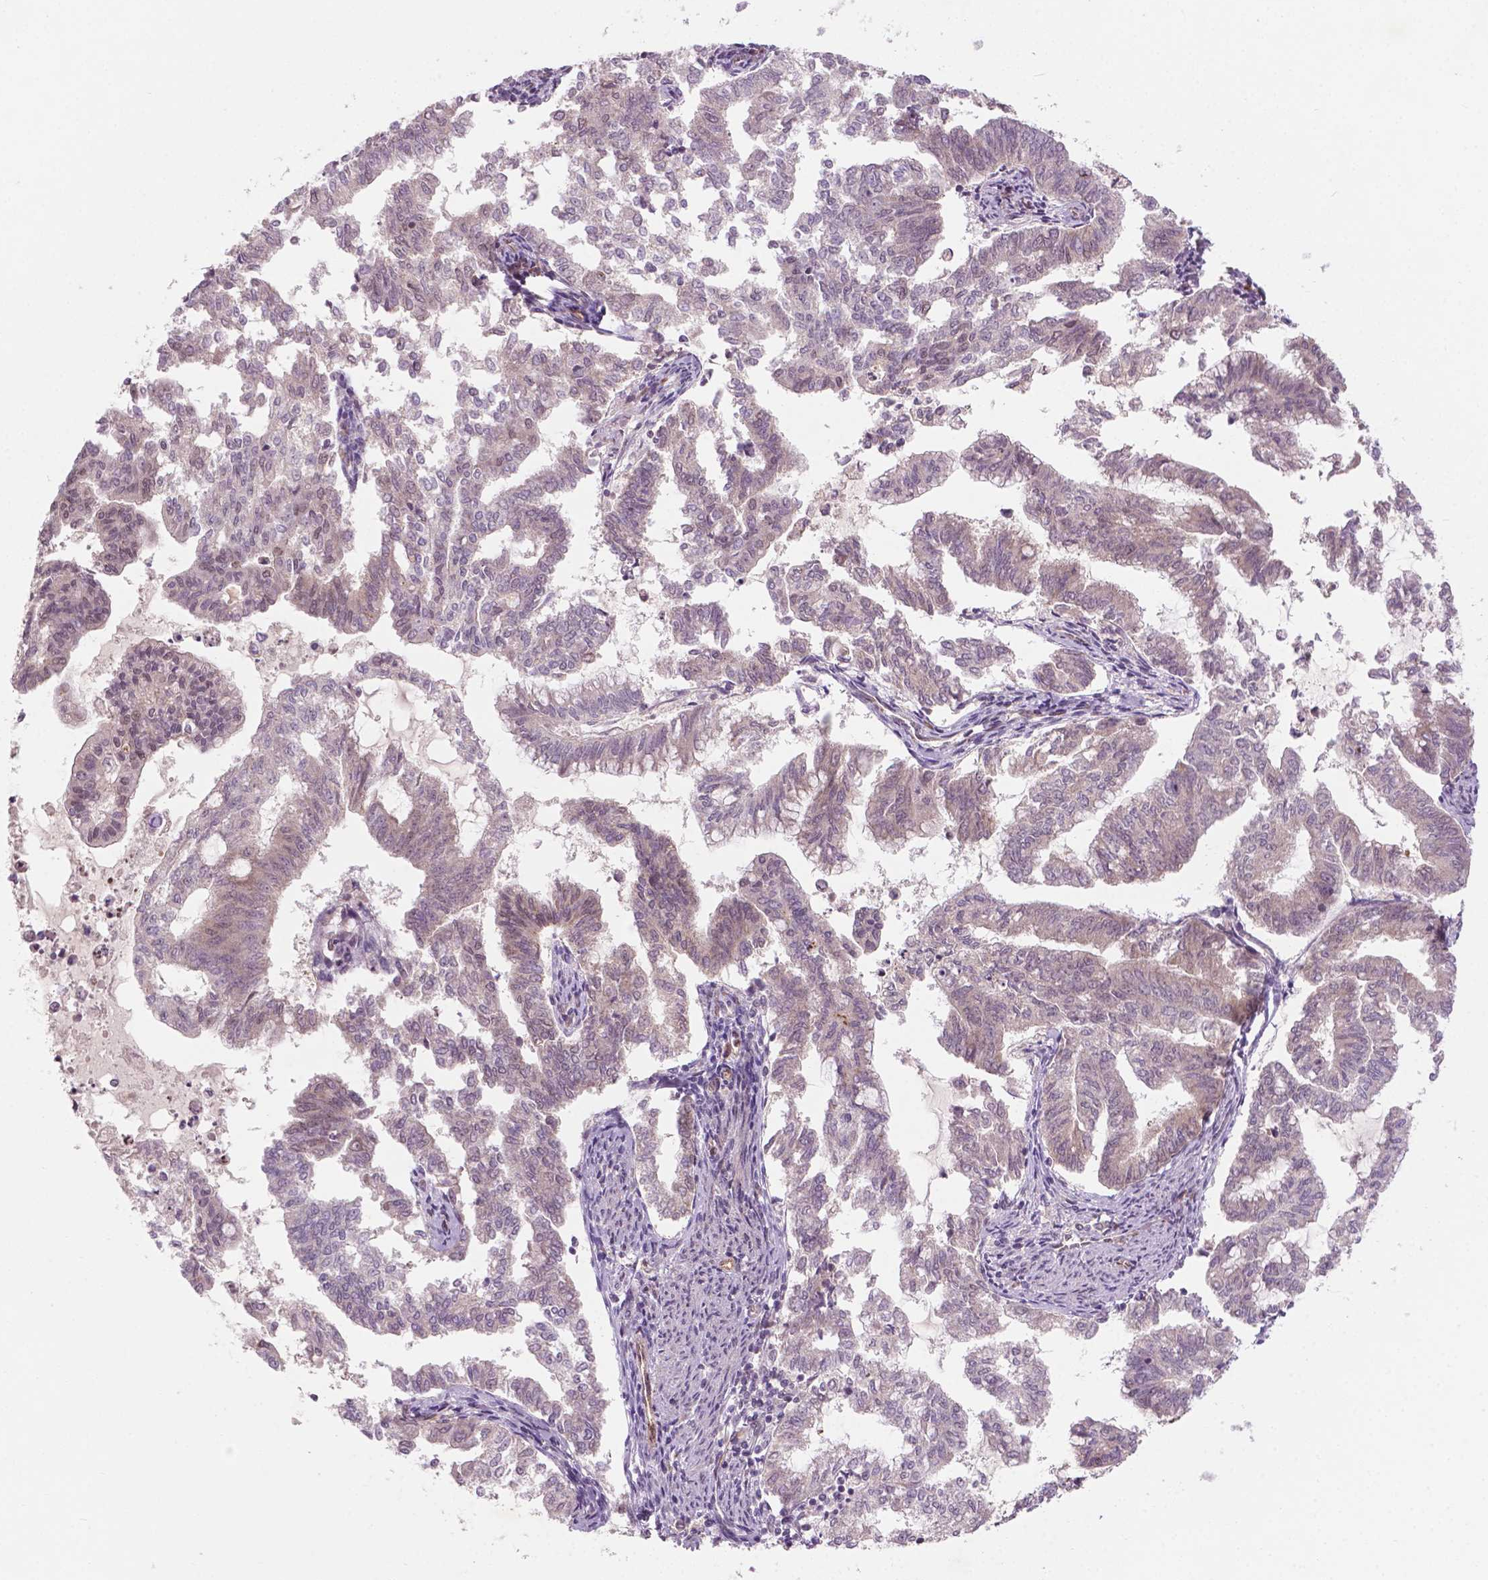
{"staining": {"intensity": "negative", "quantity": "none", "location": "none"}, "tissue": "endometrial cancer", "cell_type": "Tumor cells", "image_type": "cancer", "snomed": [{"axis": "morphology", "description": "Adenocarcinoma, NOS"}, {"axis": "topography", "description": "Endometrium"}], "caption": "DAB immunohistochemical staining of endometrial adenocarcinoma exhibits no significant positivity in tumor cells. The staining is performed using DAB (3,3'-diaminobenzidine) brown chromogen with nuclei counter-stained in using hematoxylin.", "gene": "NFAT5", "patient": {"sex": "female", "age": 79}}